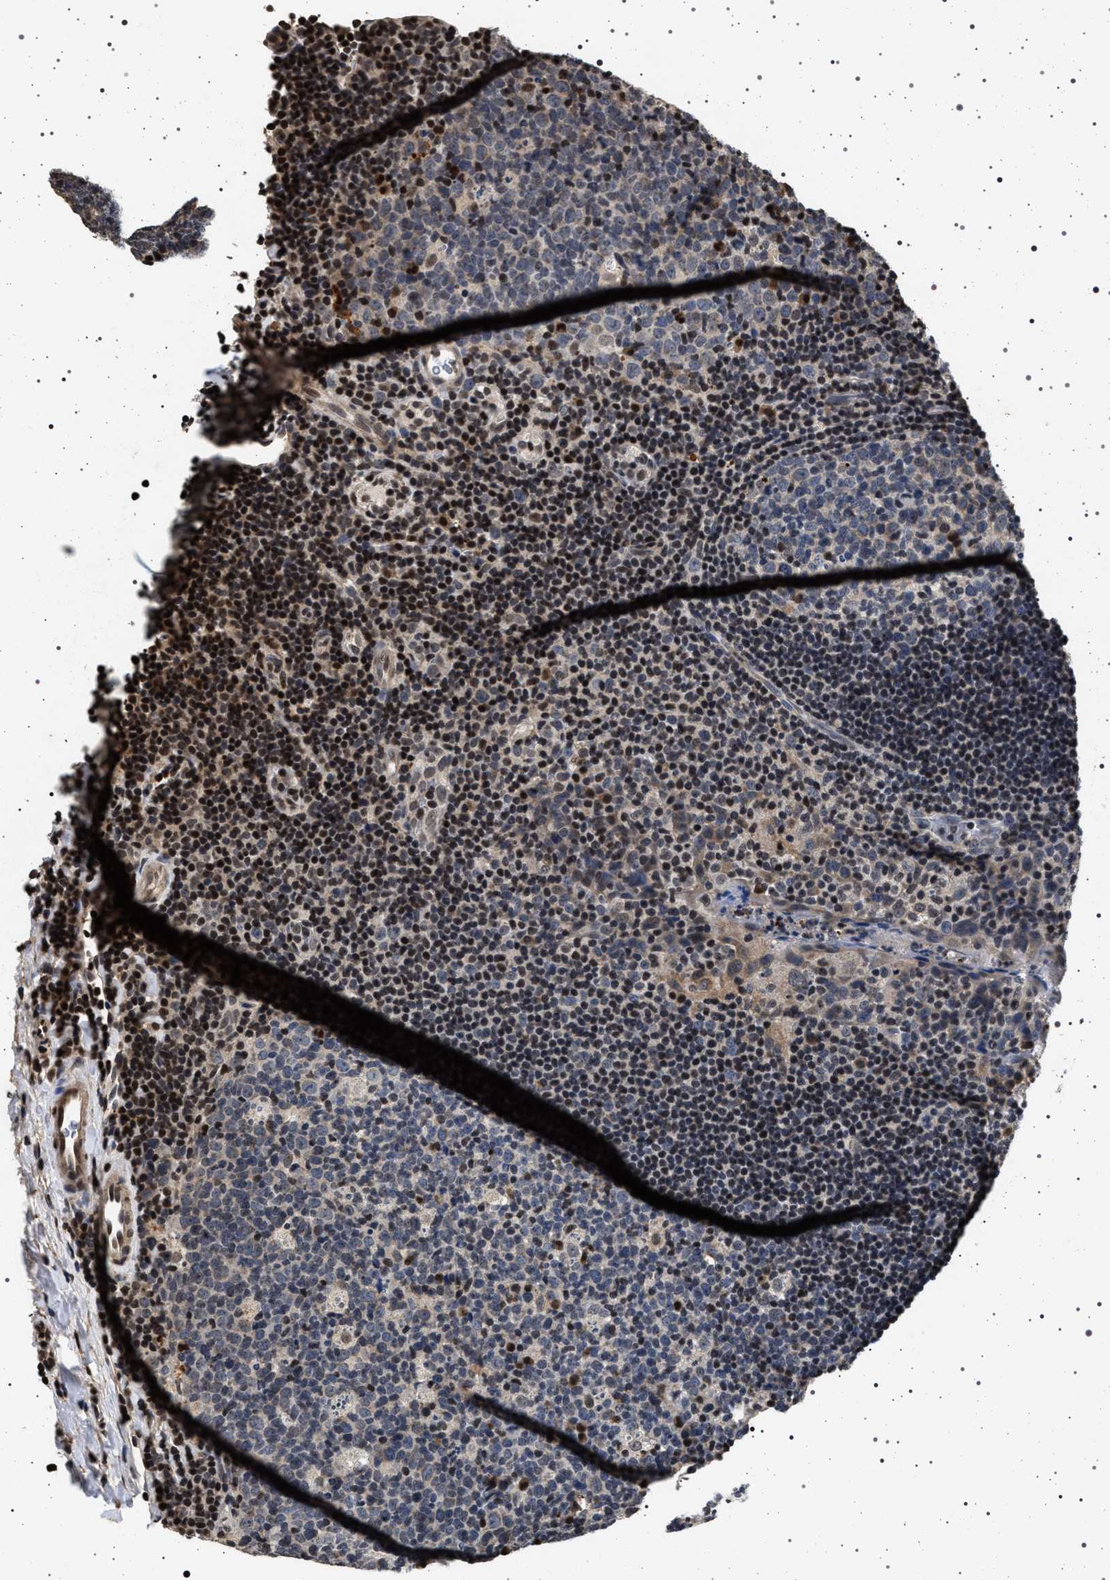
{"staining": {"intensity": "moderate", "quantity": "<25%", "location": "nuclear"}, "tissue": "tonsil", "cell_type": "Germinal center cells", "image_type": "normal", "snomed": [{"axis": "morphology", "description": "Normal tissue, NOS"}, {"axis": "topography", "description": "Tonsil"}], "caption": "A high-resolution micrograph shows immunohistochemistry (IHC) staining of benign tonsil, which demonstrates moderate nuclear expression in about <25% of germinal center cells.", "gene": "CDKN1B", "patient": {"sex": "male", "age": 17}}